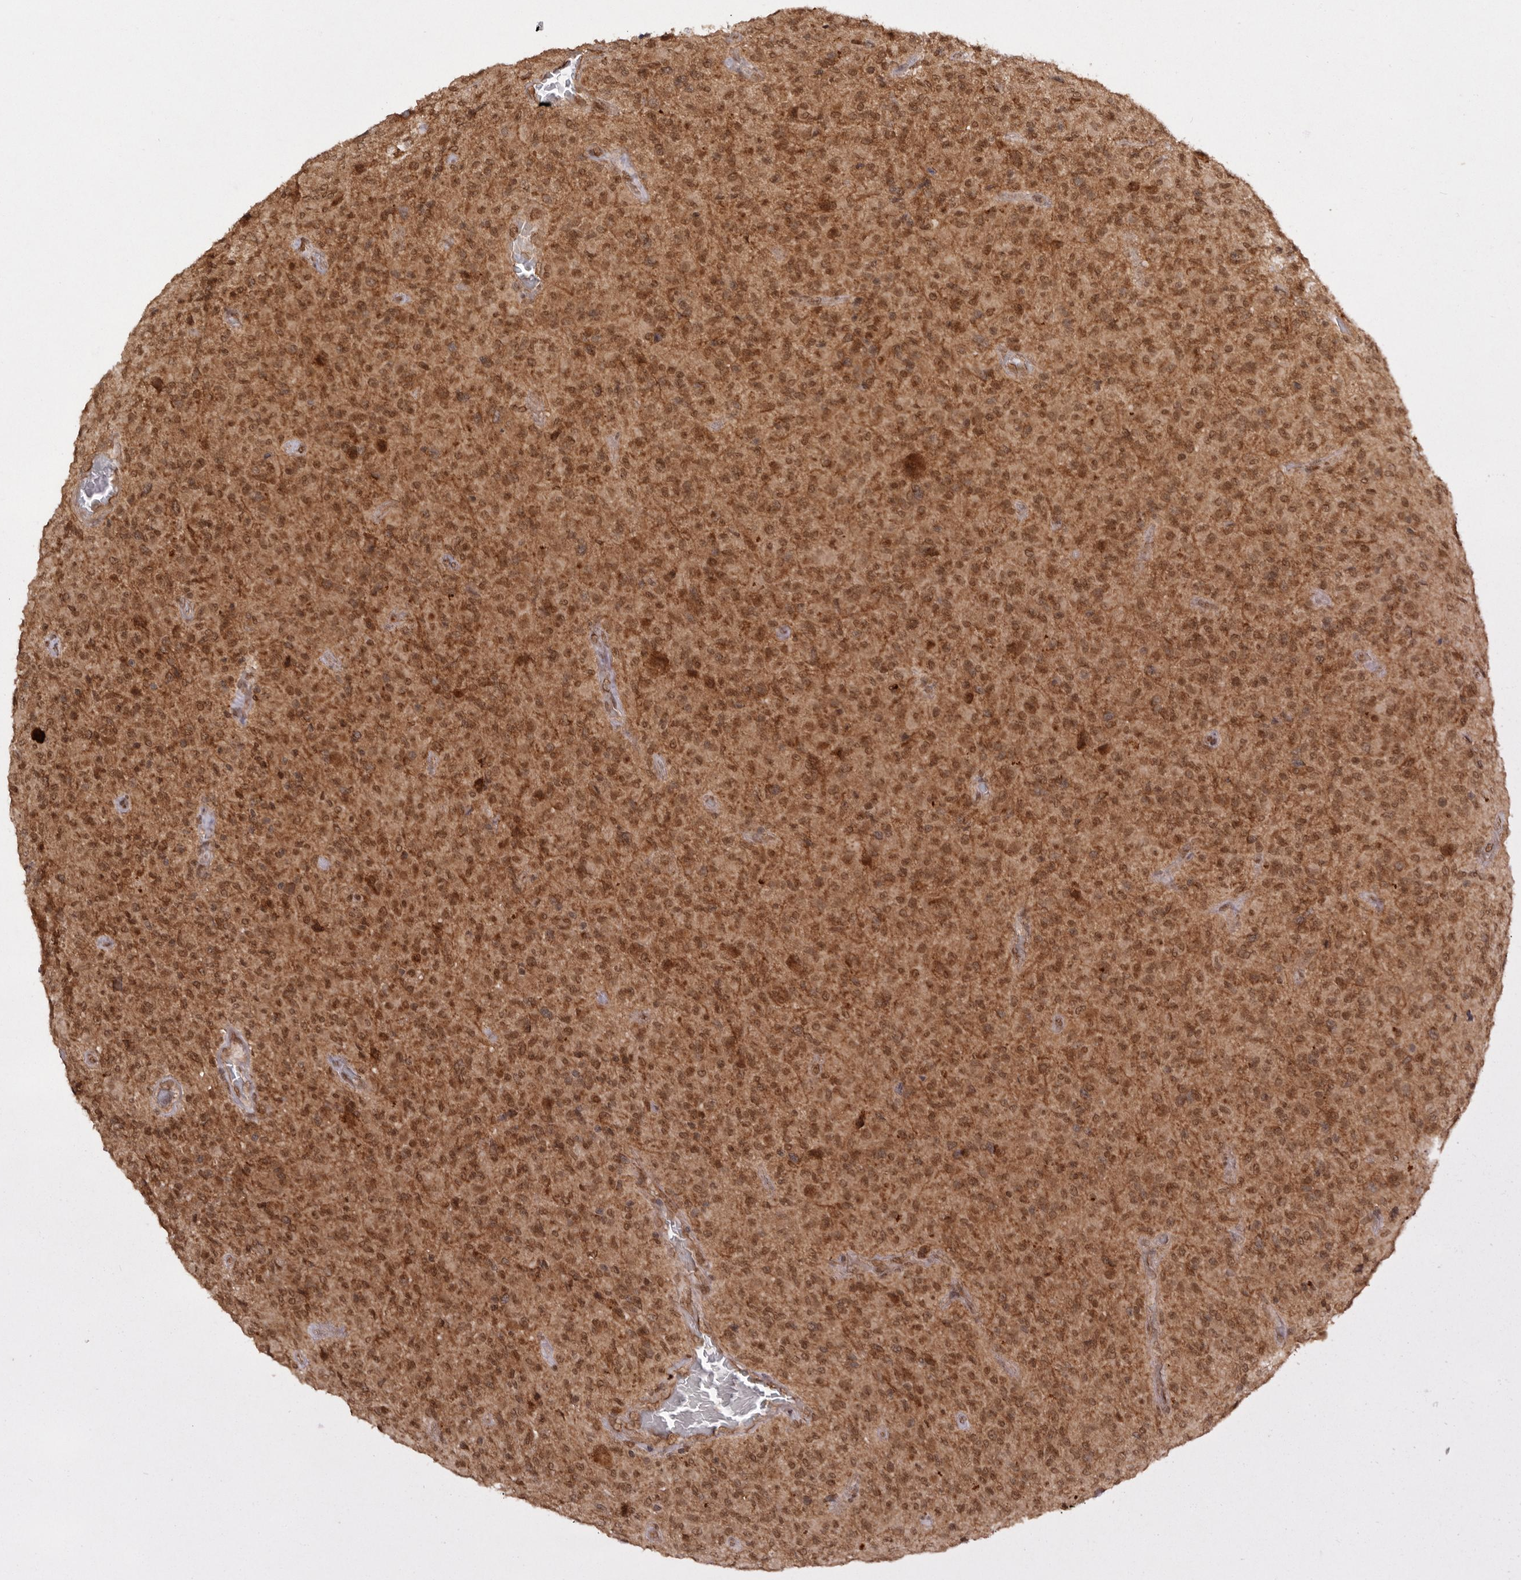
{"staining": {"intensity": "moderate", "quantity": ">75%", "location": "cytoplasmic/membranous,nuclear"}, "tissue": "glioma", "cell_type": "Tumor cells", "image_type": "cancer", "snomed": [{"axis": "morphology", "description": "Glioma, malignant, High grade"}, {"axis": "topography", "description": "Brain"}], "caption": "Malignant glioma (high-grade) stained with immunohistochemistry shows moderate cytoplasmic/membranous and nuclear staining in approximately >75% of tumor cells.", "gene": "TARS2", "patient": {"sex": "female", "age": 57}}